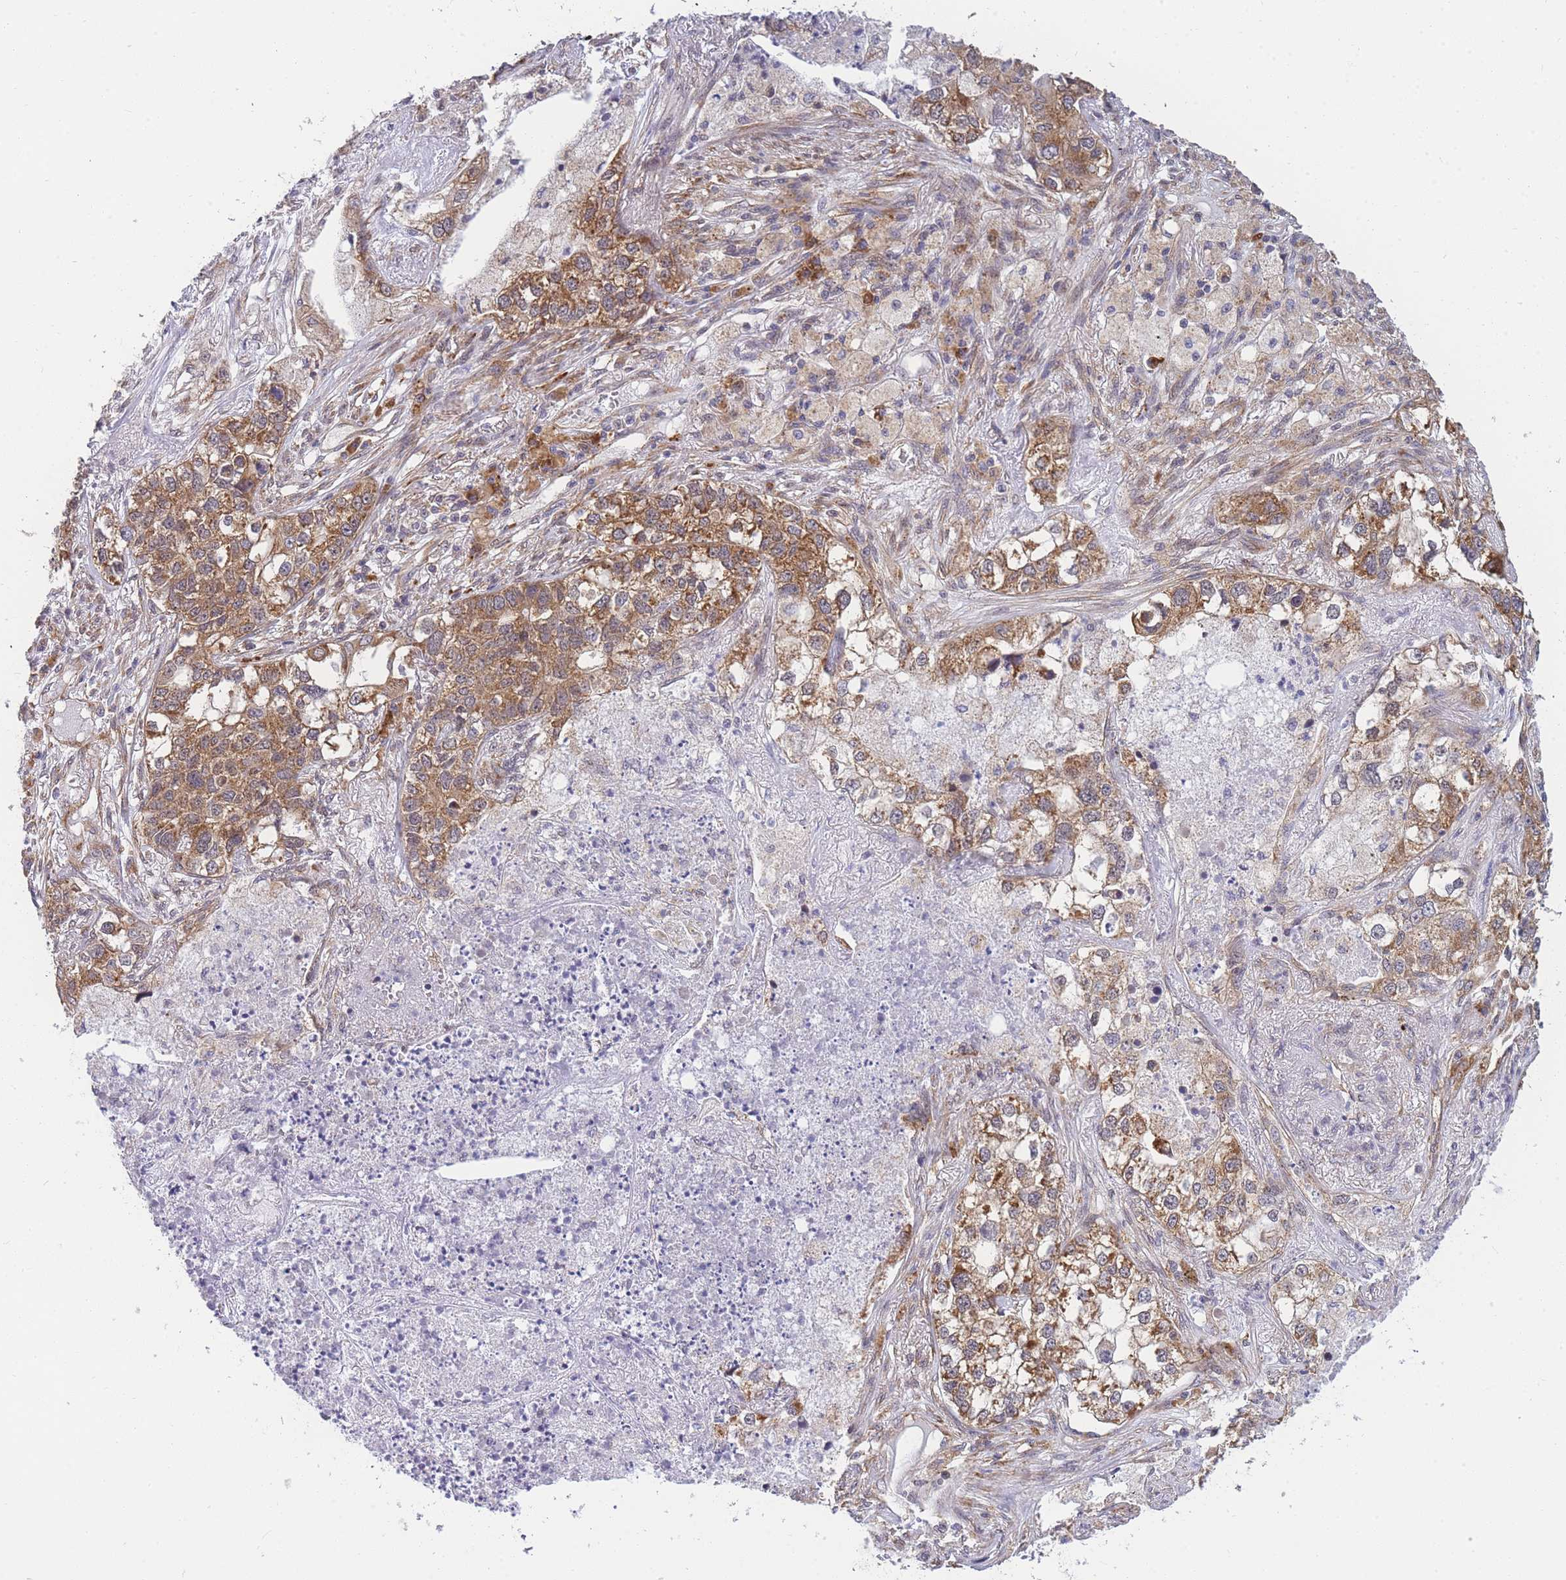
{"staining": {"intensity": "moderate", "quantity": ">75%", "location": "cytoplasmic/membranous"}, "tissue": "lung cancer", "cell_type": "Tumor cells", "image_type": "cancer", "snomed": [{"axis": "morphology", "description": "Adenocarcinoma, NOS"}, {"axis": "topography", "description": "Lung"}], "caption": "The image demonstrates a brown stain indicating the presence of a protein in the cytoplasmic/membranous of tumor cells in lung cancer.", "gene": "MRPL23", "patient": {"sex": "male", "age": 49}}